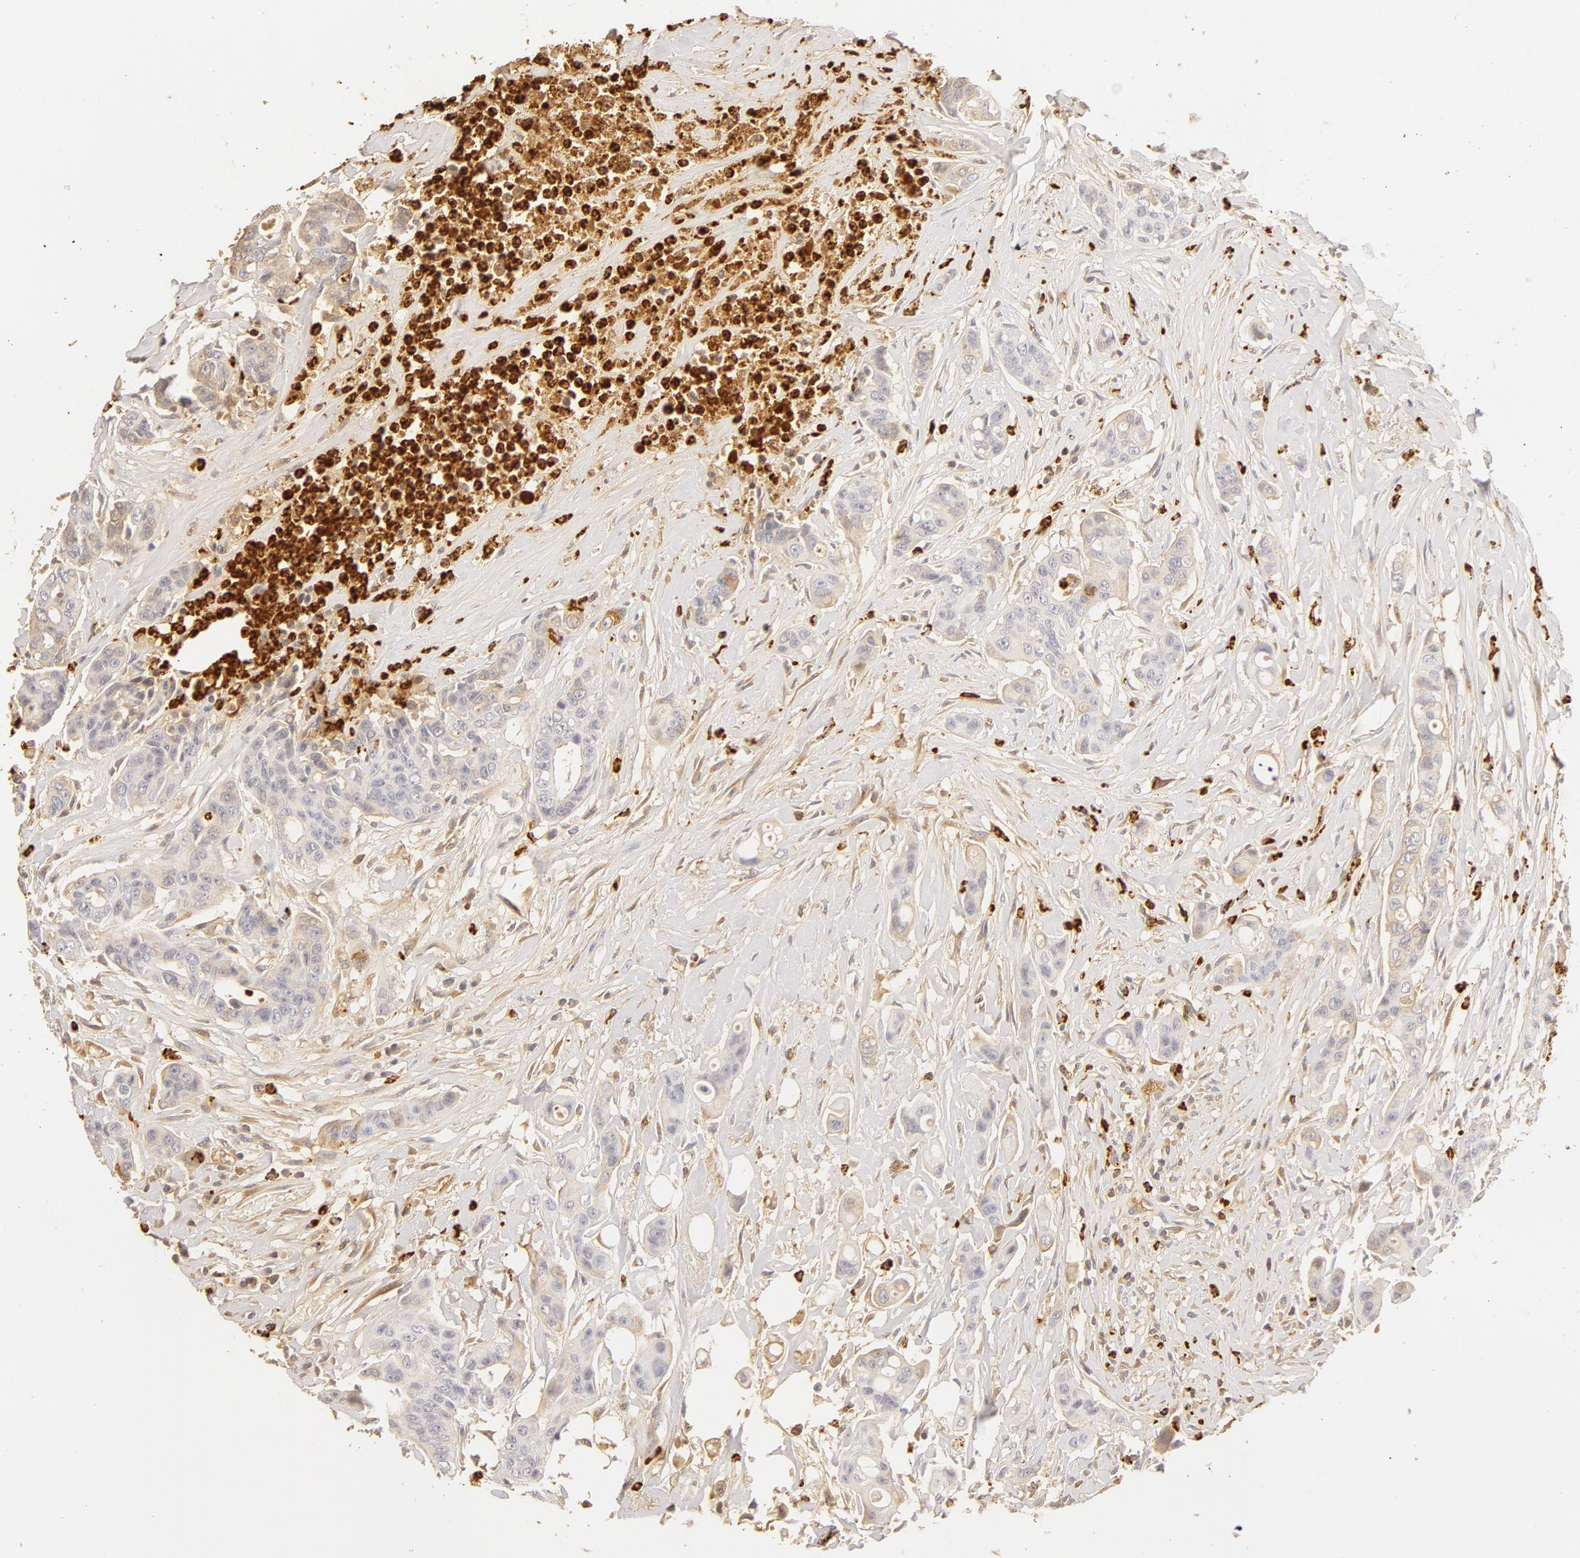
{"staining": {"intensity": "weak", "quantity": "<25%", "location": "cytoplasmic/membranous"}, "tissue": "colorectal cancer", "cell_type": "Tumor cells", "image_type": "cancer", "snomed": [{"axis": "morphology", "description": "Adenocarcinoma, NOS"}, {"axis": "topography", "description": "Colon"}], "caption": "Human colorectal cancer (adenocarcinoma) stained for a protein using immunohistochemistry (IHC) shows no expression in tumor cells.", "gene": "C1R", "patient": {"sex": "female", "age": 70}}